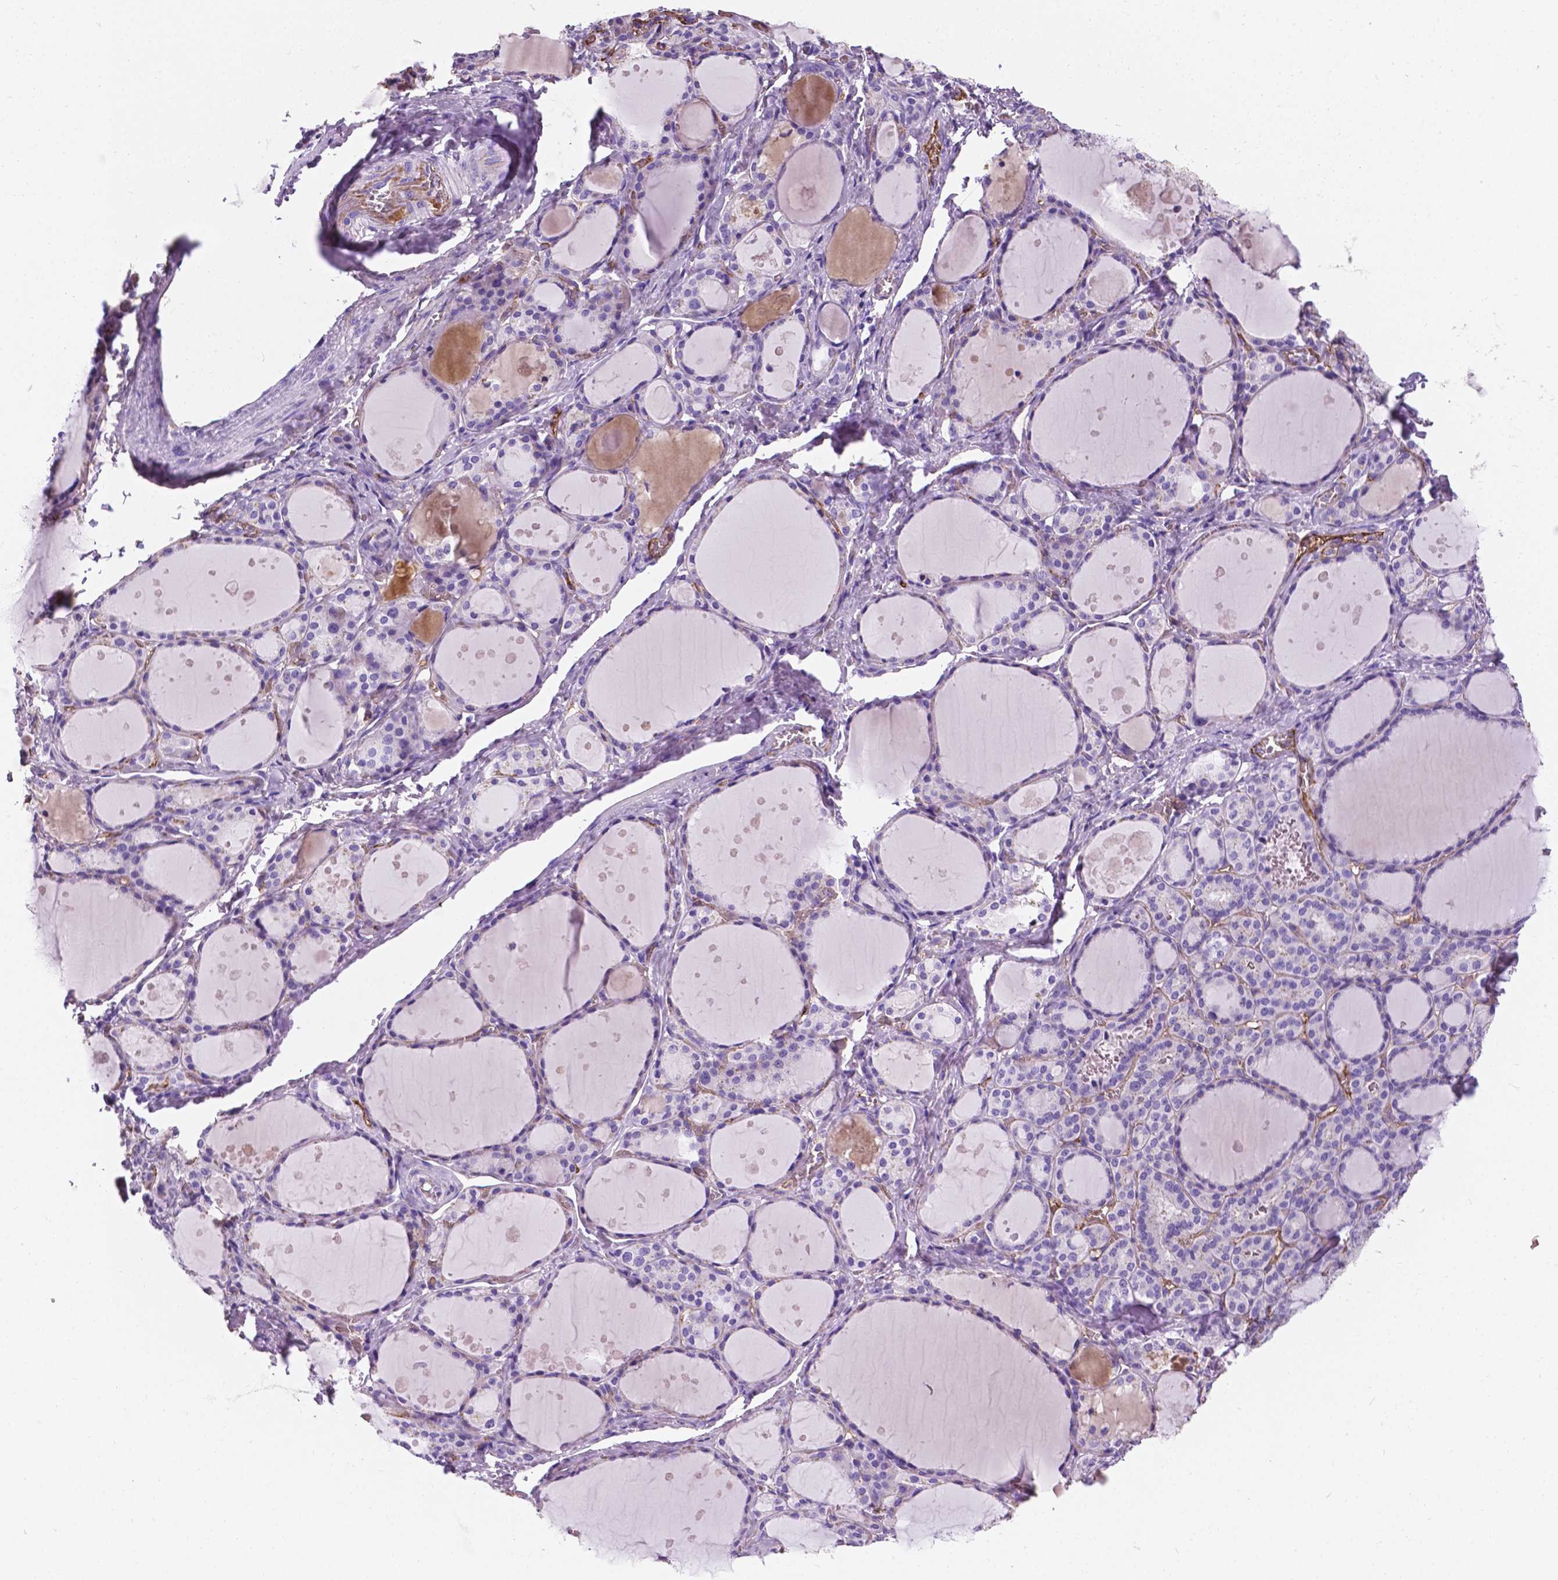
{"staining": {"intensity": "negative", "quantity": "none", "location": "none"}, "tissue": "thyroid gland", "cell_type": "Glandular cells", "image_type": "normal", "snomed": [{"axis": "morphology", "description": "Normal tissue, NOS"}, {"axis": "topography", "description": "Thyroid gland"}], "caption": "Immunohistochemistry (IHC) of benign thyroid gland exhibits no expression in glandular cells.", "gene": "APOE", "patient": {"sex": "male", "age": 68}}